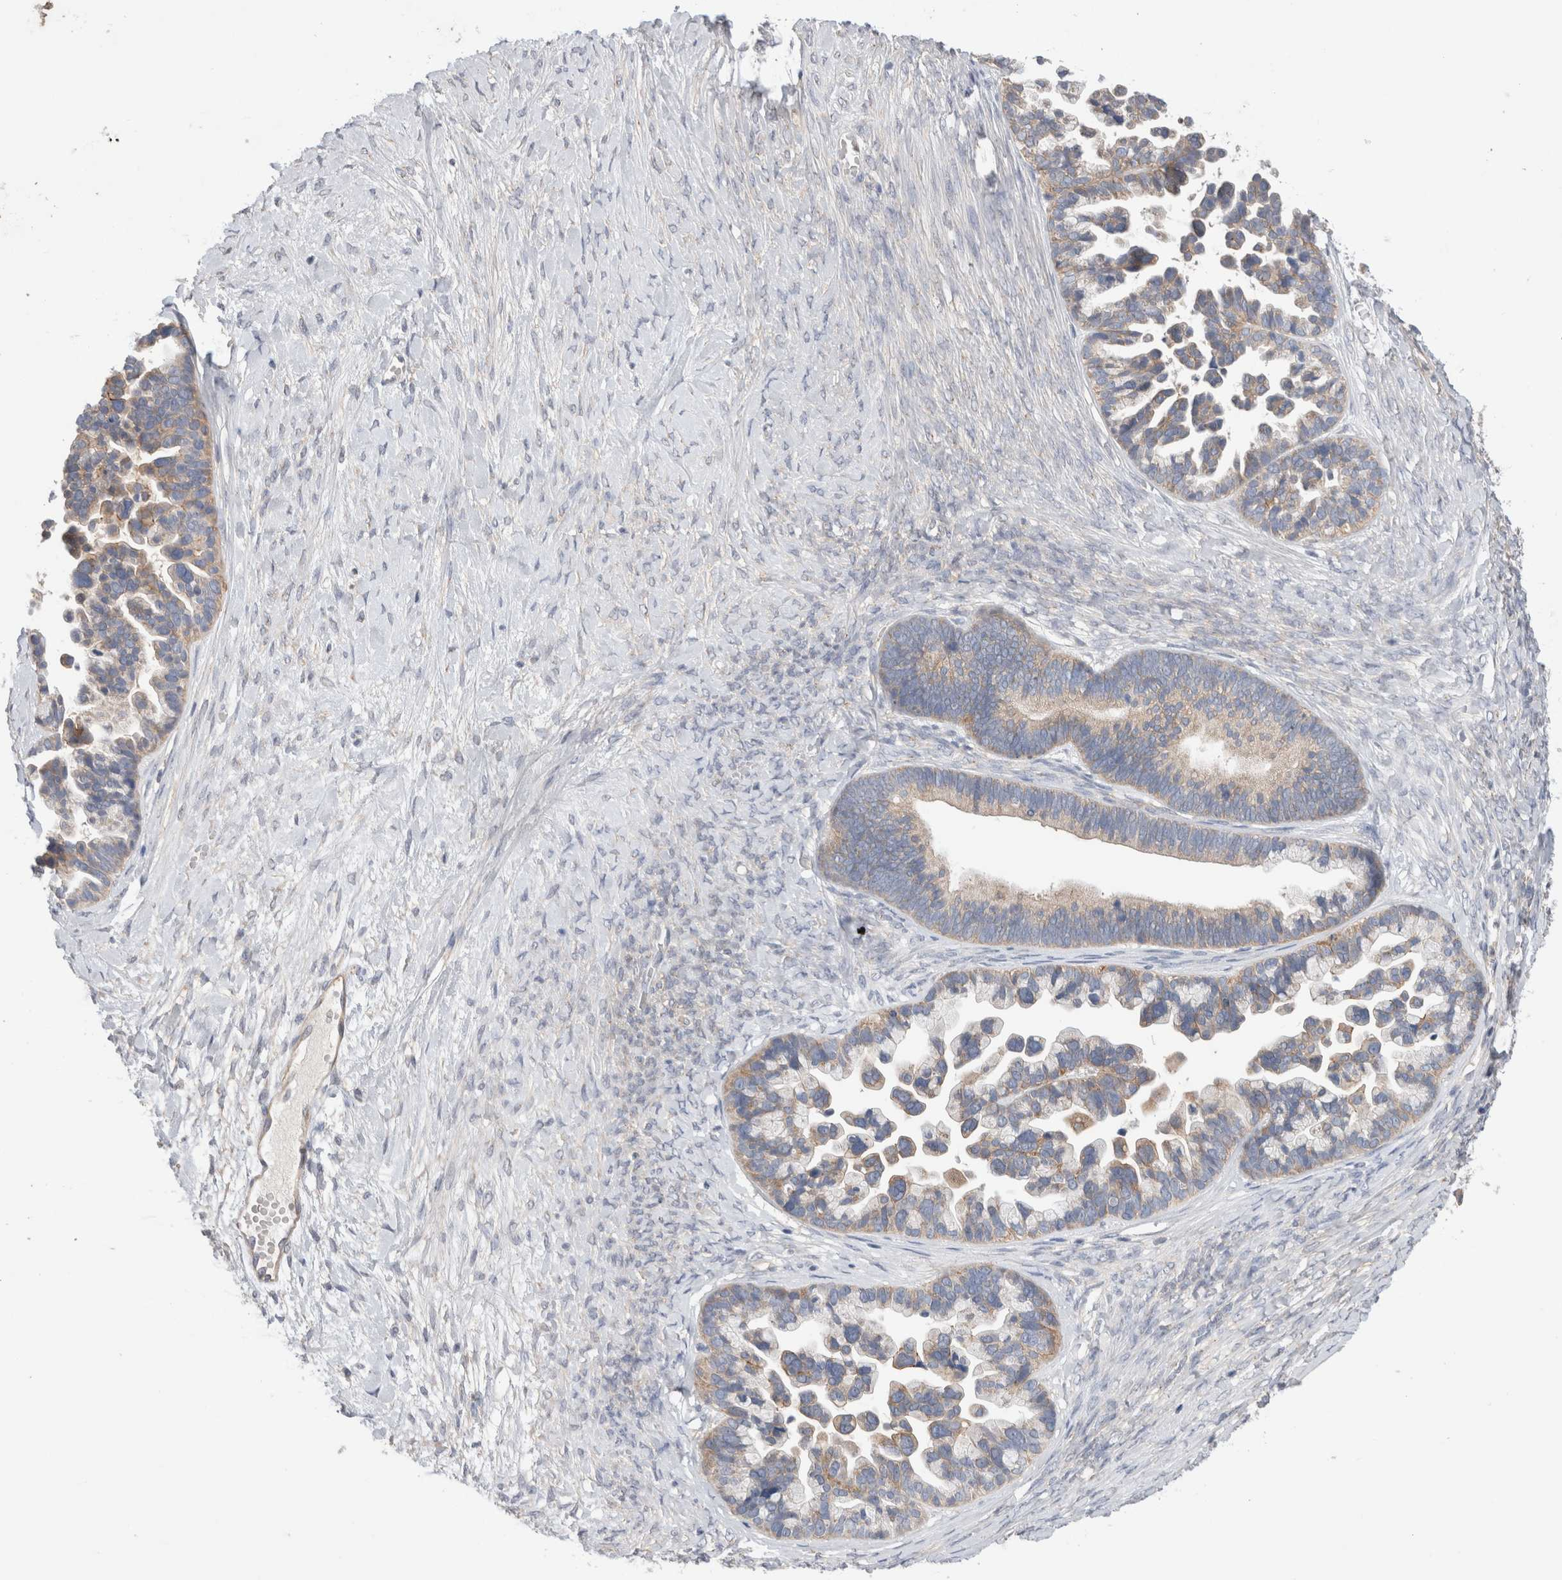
{"staining": {"intensity": "weak", "quantity": ">75%", "location": "cytoplasmic/membranous"}, "tissue": "ovarian cancer", "cell_type": "Tumor cells", "image_type": "cancer", "snomed": [{"axis": "morphology", "description": "Cystadenocarcinoma, serous, NOS"}, {"axis": "topography", "description": "Ovary"}], "caption": "Ovarian cancer was stained to show a protein in brown. There is low levels of weak cytoplasmic/membranous positivity in about >75% of tumor cells.", "gene": "IFT74", "patient": {"sex": "female", "age": 56}}